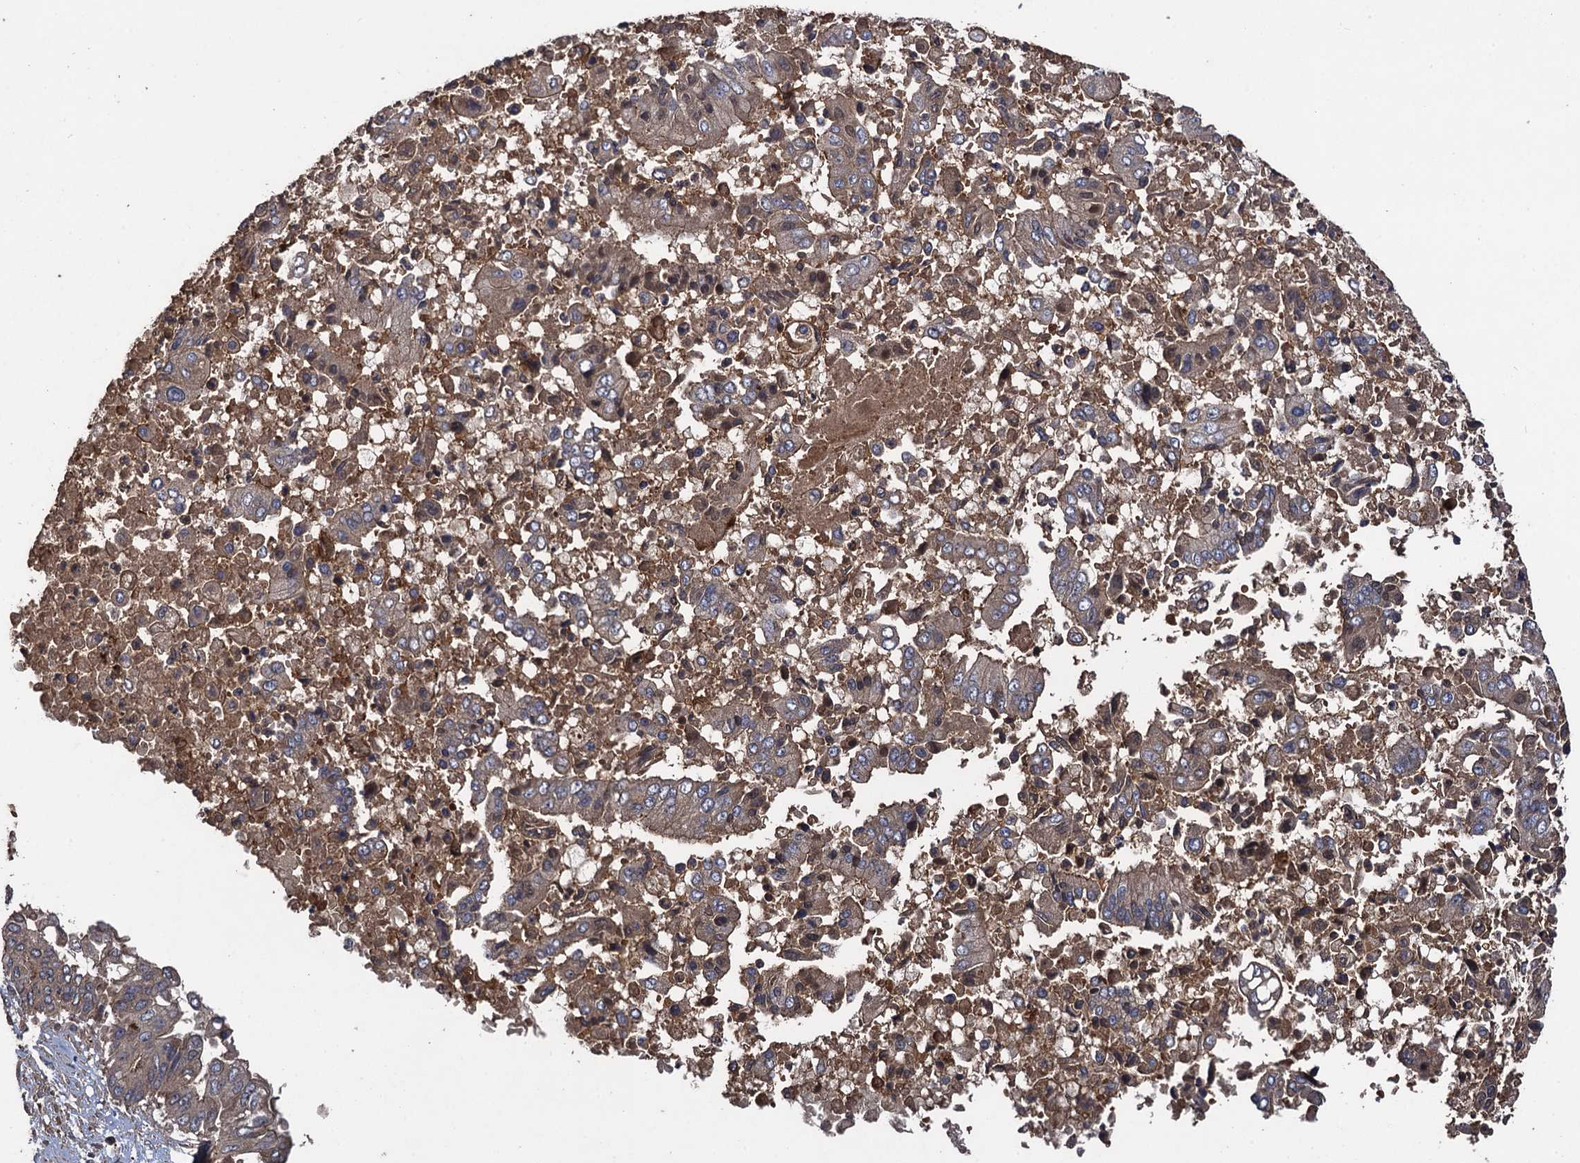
{"staining": {"intensity": "weak", "quantity": "25%-75%", "location": "cytoplasmic/membranous"}, "tissue": "pancreatic cancer", "cell_type": "Tumor cells", "image_type": "cancer", "snomed": [{"axis": "morphology", "description": "Adenocarcinoma, NOS"}, {"axis": "topography", "description": "Pancreas"}], "caption": "IHC (DAB) staining of human adenocarcinoma (pancreatic) demonstrates weak cytoplasmic/membranous protein expression in approximately 25%-75% of tumor cells.", "gene": "TXNDC11", "patient": {"sex": "female", "age": 77}}